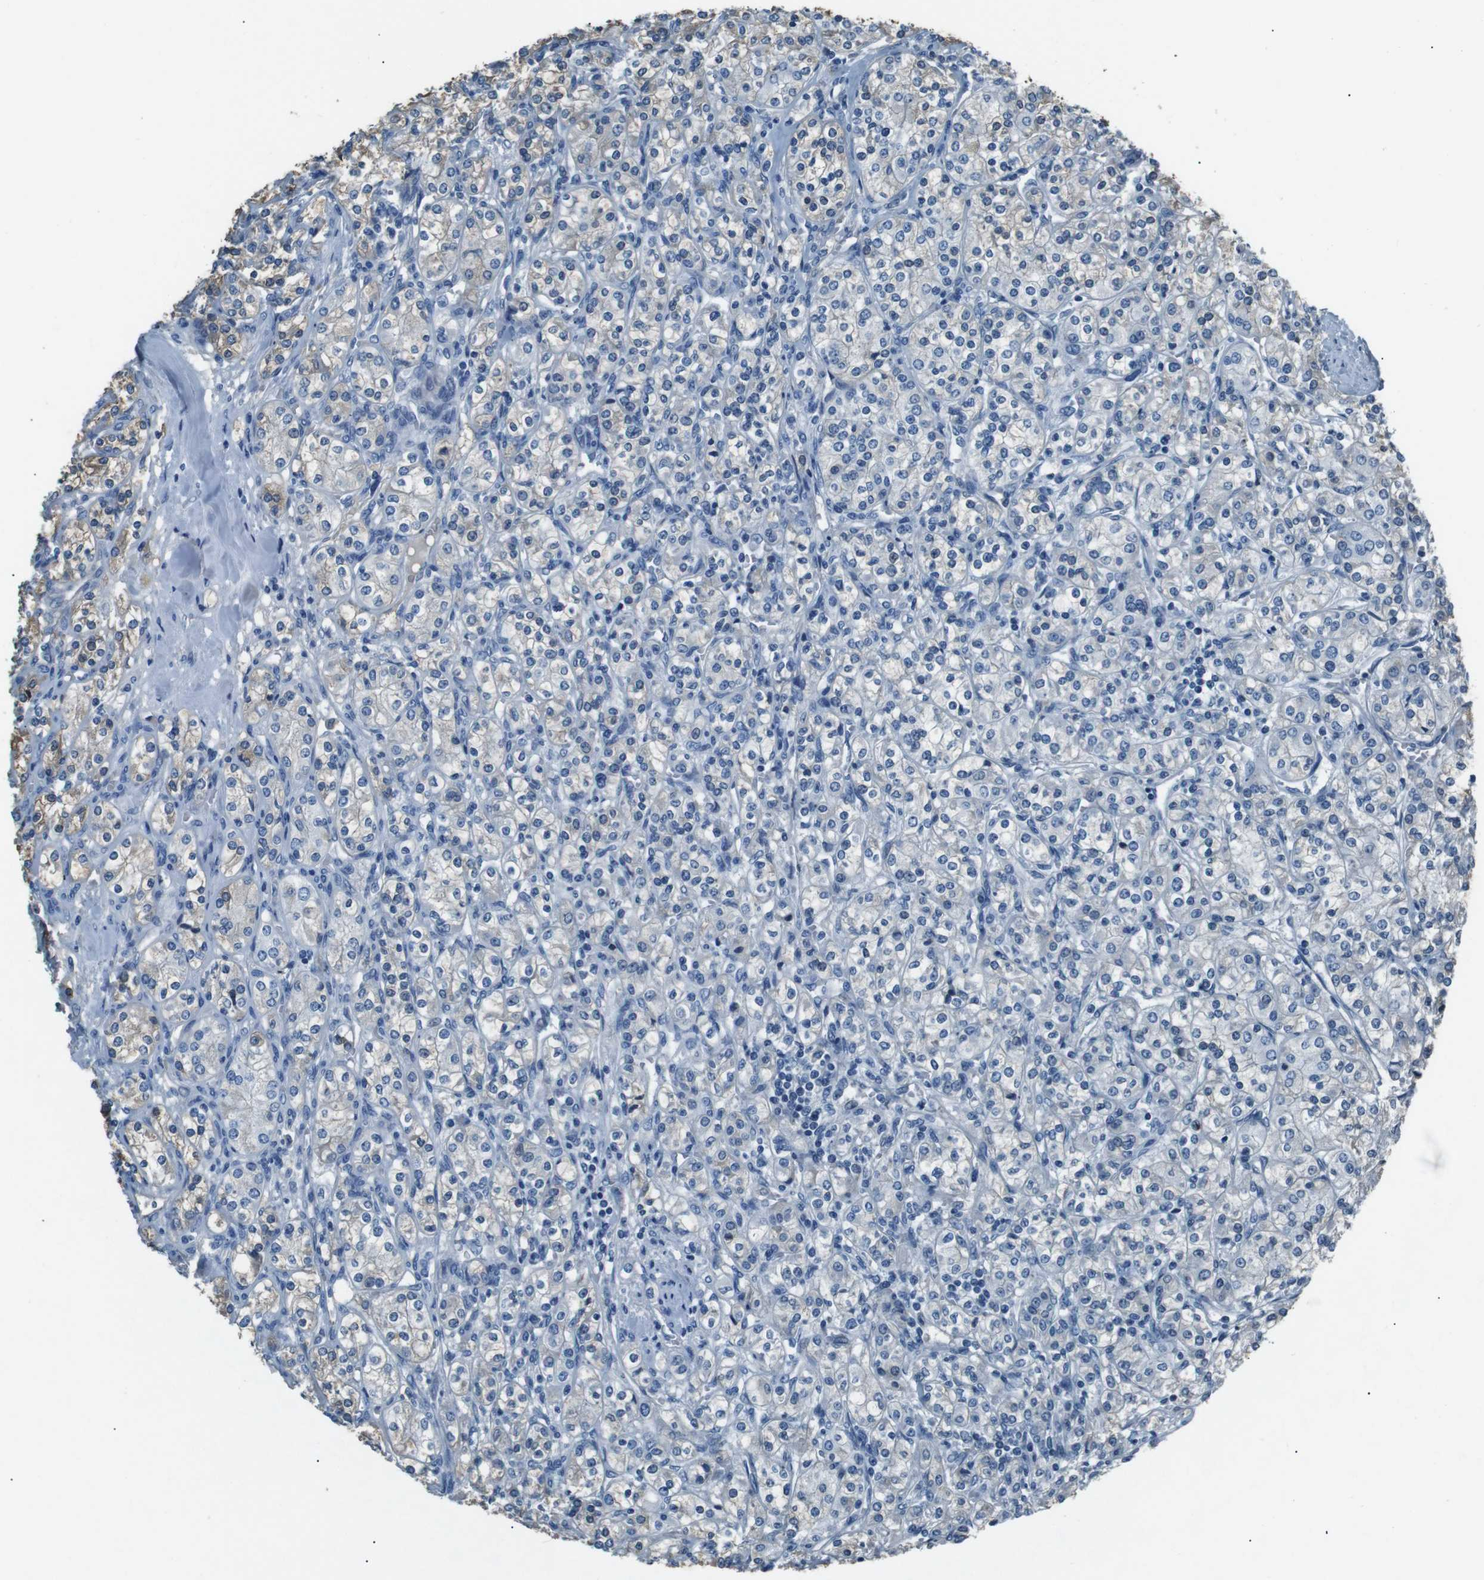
{"staining": {"intensity": "weak", "quantity": "<25%", "location": "cytoplasmic/membranous"}, "tissue": "renal cancer", "cell_type": "Tumor cells", "image_type": "cancer", "snomed": [{"axis": "morphology", "description": "Adenocarcinoma, NOS"}, {"axis": "topography", "description": "Kidney"}], "caption": "Protein analysis of renal cancer (adenocarcinoma) displays no significant positivity in tumor cells. (DAB (3,3'-diaminobenzidine) IHC, high magnification).", "gene": "LEP", "patient": {"sex": "male", "age": 77}}